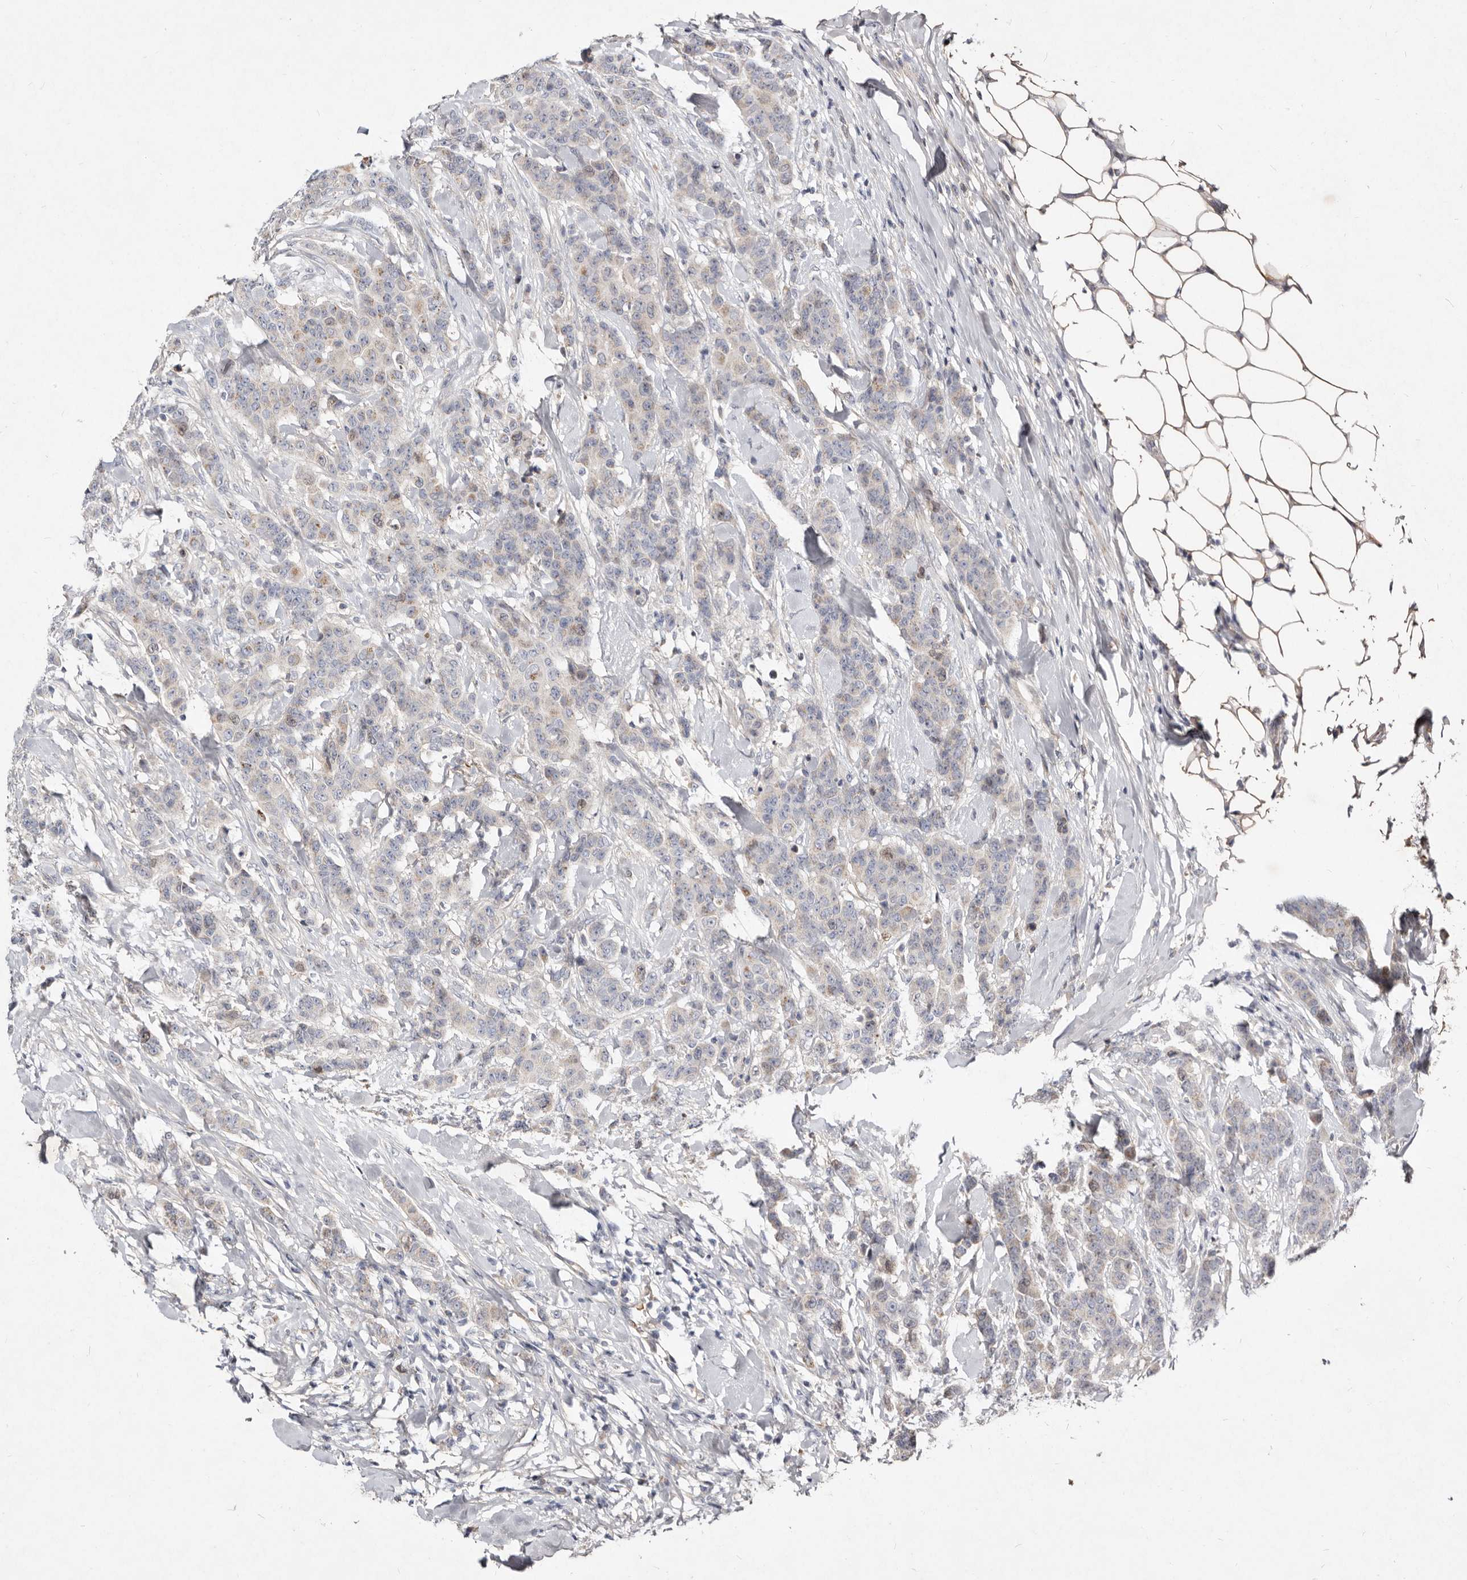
{"staining": {"intensity": "weak", "quantity": "<25%", "location": "cytoplasmic/membranous"}, "tissue": "breast cancer", "cell_type": "Tumor cells", "image_type": "cancer", "snomed": [{"axis": "morphology", "description": "Duct carcinoma"}, {"axis": "topography", "description": "Breast"}], "caption": "The photomicrograph displays no staining of tumor cells in breast cancer. (DAB (3,3'-diaminobenzidine) IHC, high magnification).", "gene": "SLC25A20", "patient": {"sex": "female", "age": 40}}